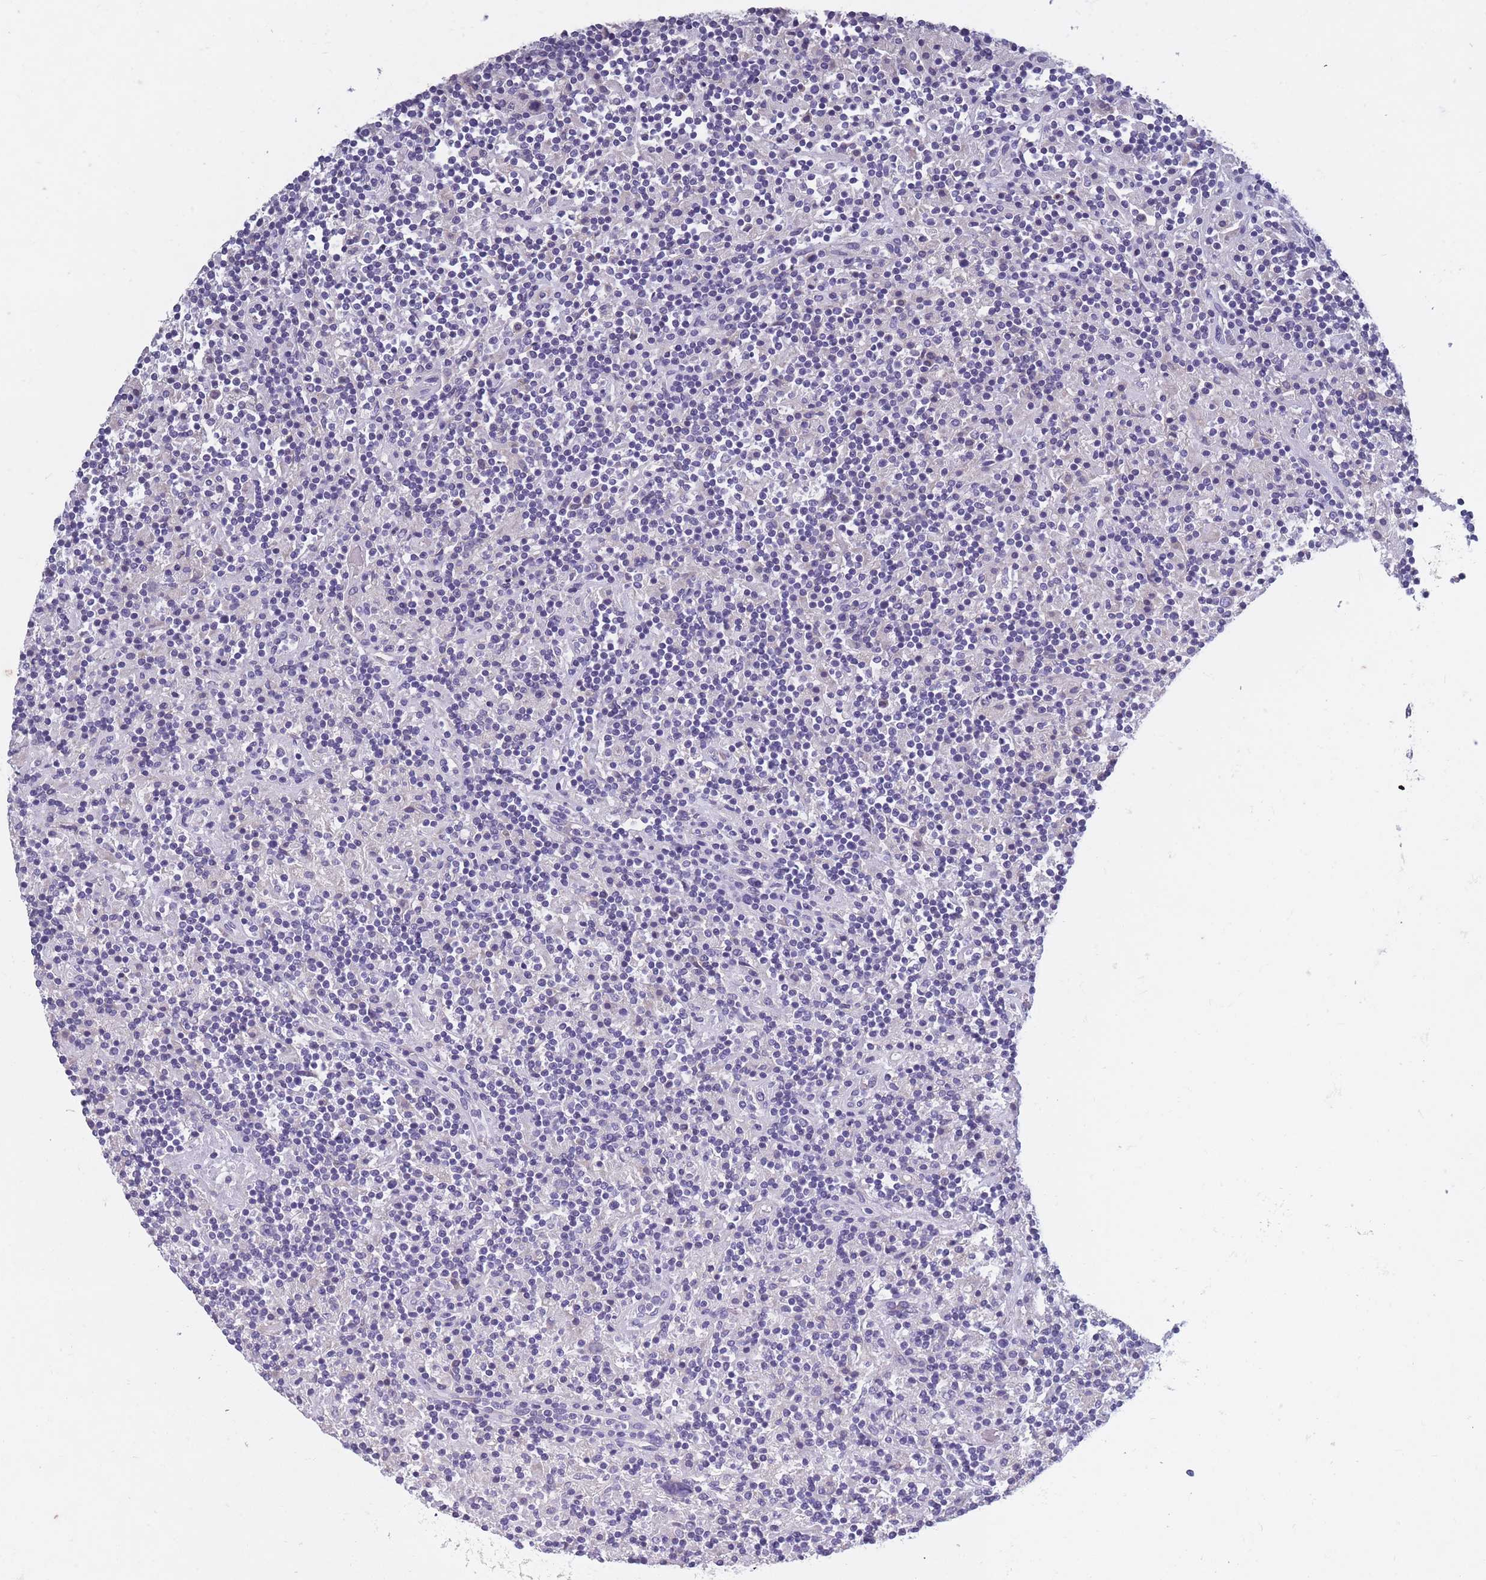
{"staining": {"intensity": "negative", "quantity": "none", "location": "none"}, "tissue": "lymphoma", "cell_type": "Tumor cells", "image_type": "cancer", "snomed": [{"axis": "morphology", "description": "Hodgkin's disease, NOS"}, {"axis": "topography", "description": "Lymph node"}], "caption": "High magnification brightfield microscopy of lymphoma stained with DAB (brown) and counterstained with hematoxylin (blue): tumor cells show no significant staining. (DAB IHC with hematoxylin counter stain).", "gene": "OR4C5", "patient": {"sex": "male", "age": 70}}